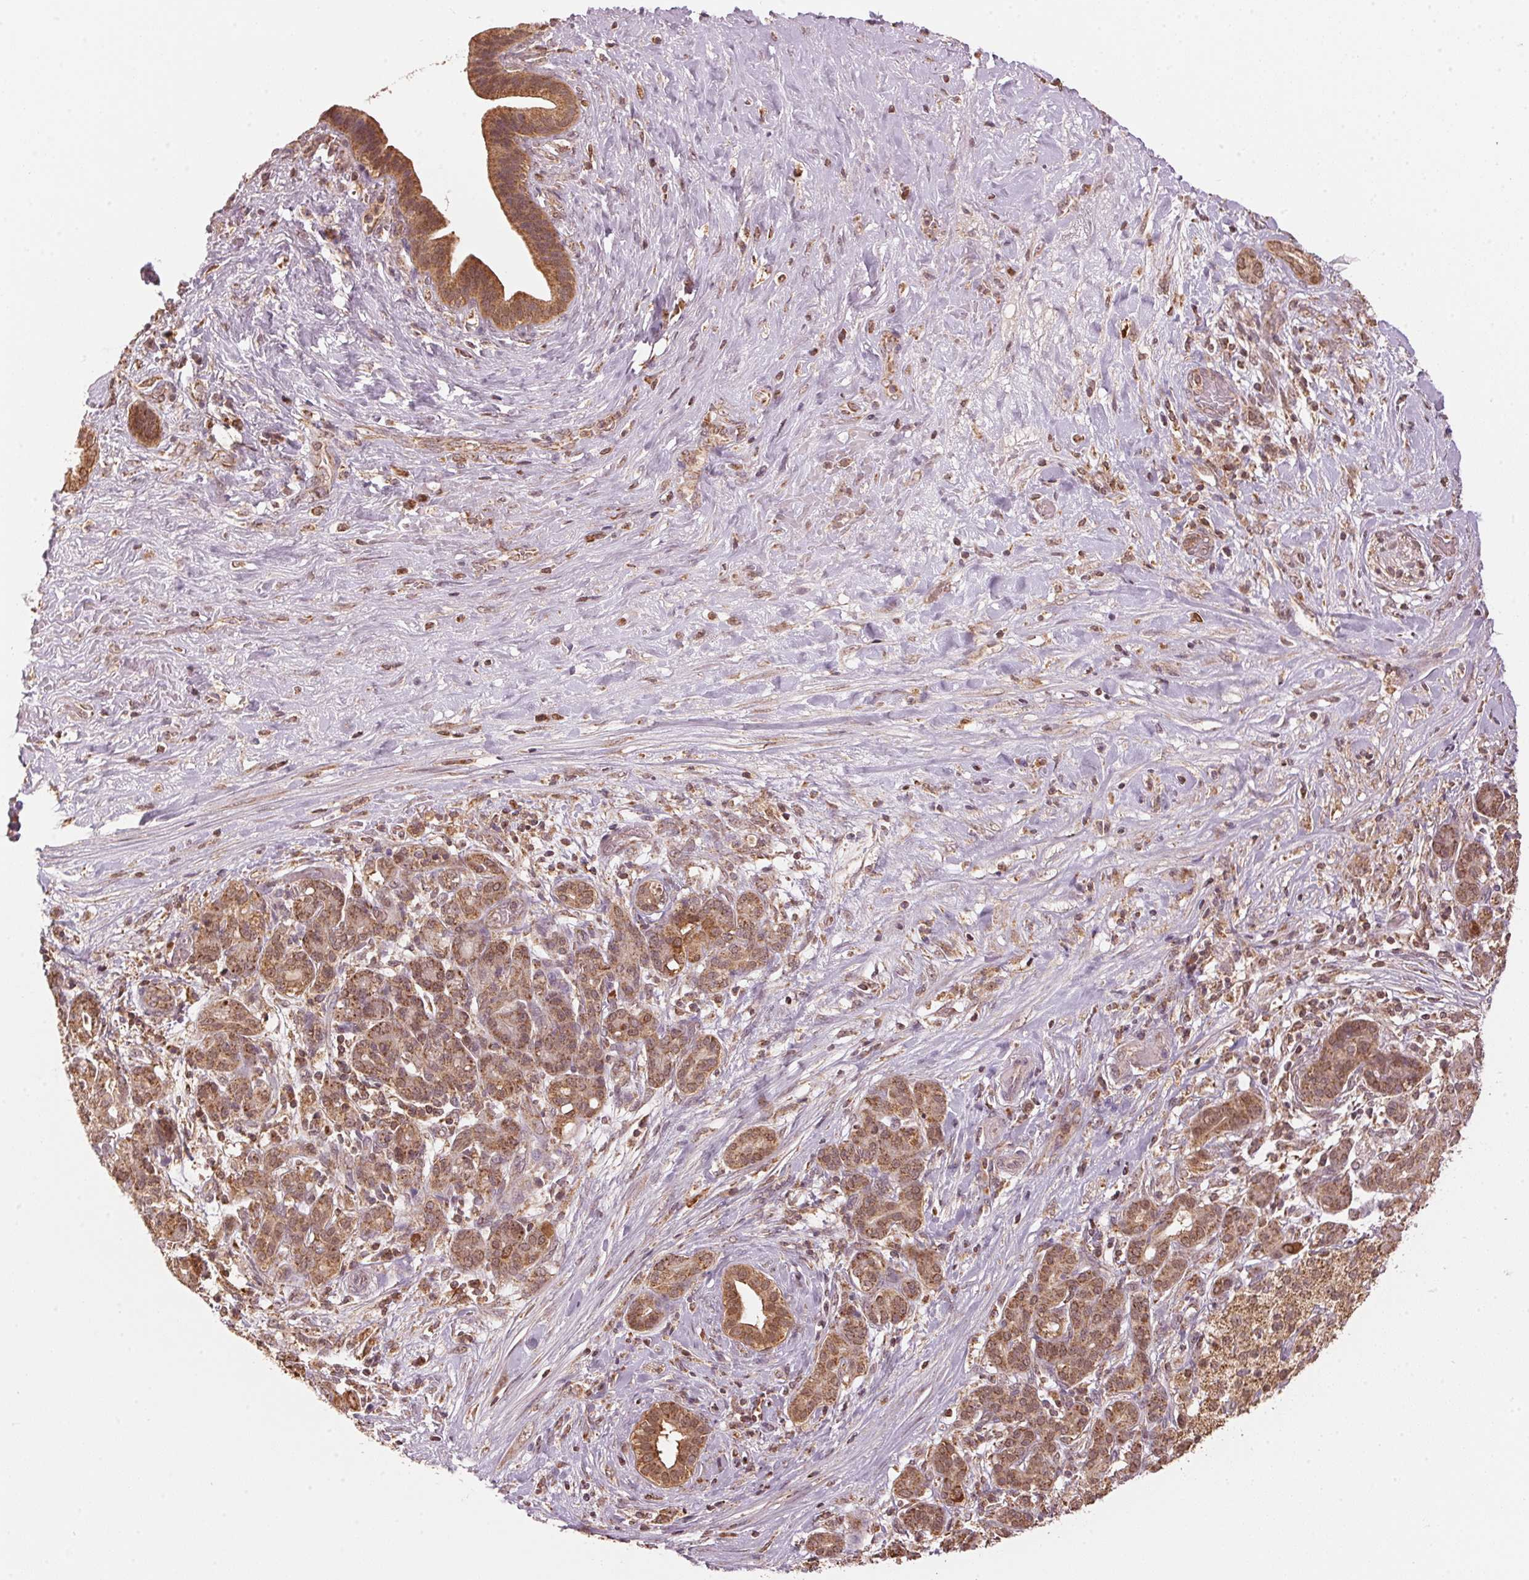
{"staining": {"intensity": "moderate", "quantity": ">75%", "location": "cytoplasmic/membranous"}, "tissue": "pancreatic cancer", "cell_type": "Tumor cells", "image_type": "cancer", "snomed": [{"axis": "morphology", "description": "Adenocarcinoma, NOS"}, {"axis": "topography", "description": "Pancreas"}], "caption": "Pancreatic cancer stained with DAB (3,3'-diaminobenzidine) immunohistochemistry shows medium levels of moderate cytoplasmic/membranous staining in about >75% of tumor cells.", "gene": "ARHGAP6", "patient": {"sex": "male", "age": 44}}